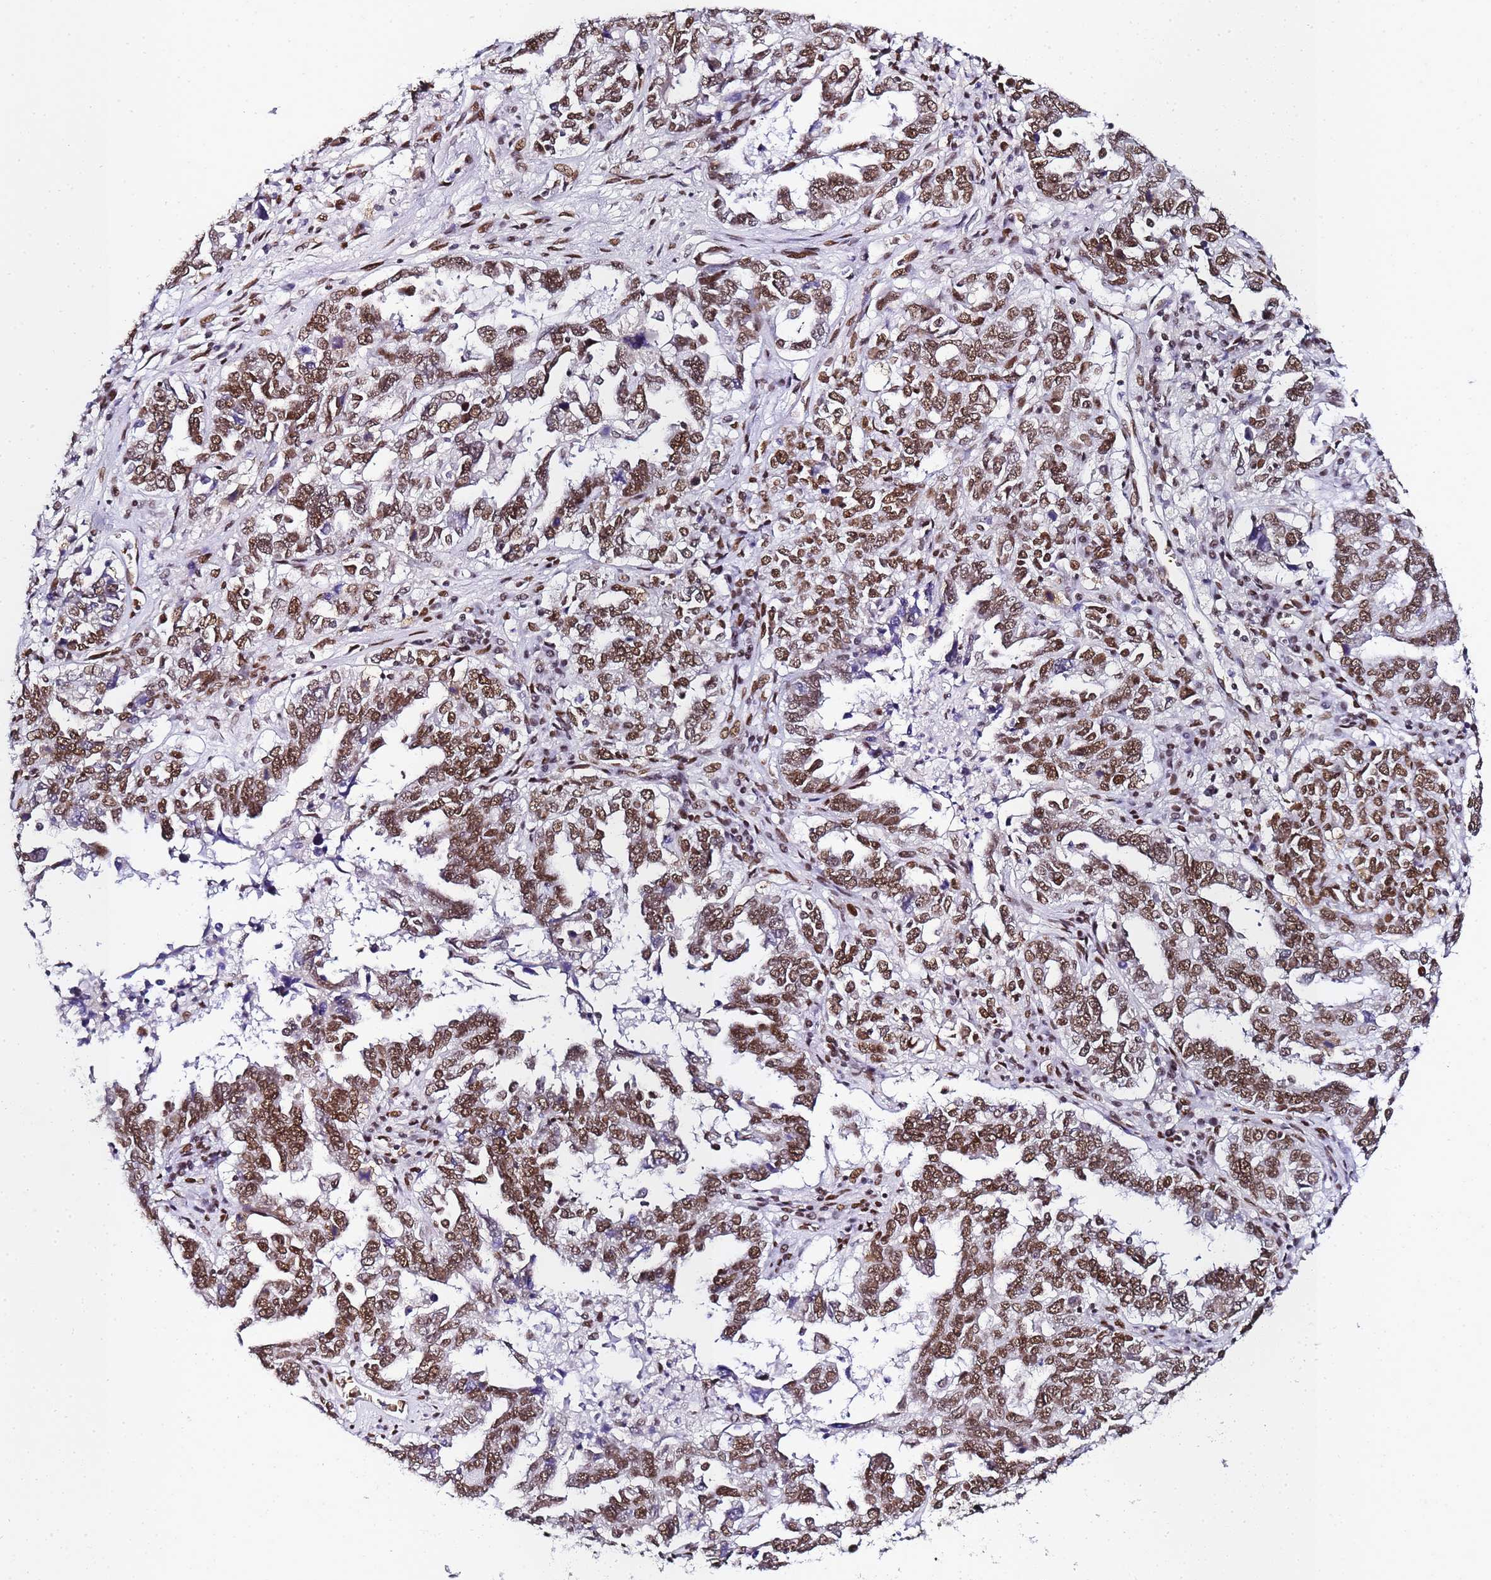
{"staining": {"intensity": "moderate", "quantity": ">75%", "location": "nuclear"}, "tissue": "ovarian cancer", "cell_type": "Tumor cells", "image_type": "cancer", "snomed": [{"axis": "morphology", "description": "Carcinoma, endometroid"}, {"axis": "topography", "description": "Ovary"}], "caption": "Immunohistochemical staining of ovarian cancer (endometroid carcinoma) displays medium levels of moderate nuclear protein expression in about >75% of tumor cells. The protein is shown in brown color, while the nuclei are stained blue.", "gene": "POLR1A", "patient": {"sex": "female", "age": 62}}